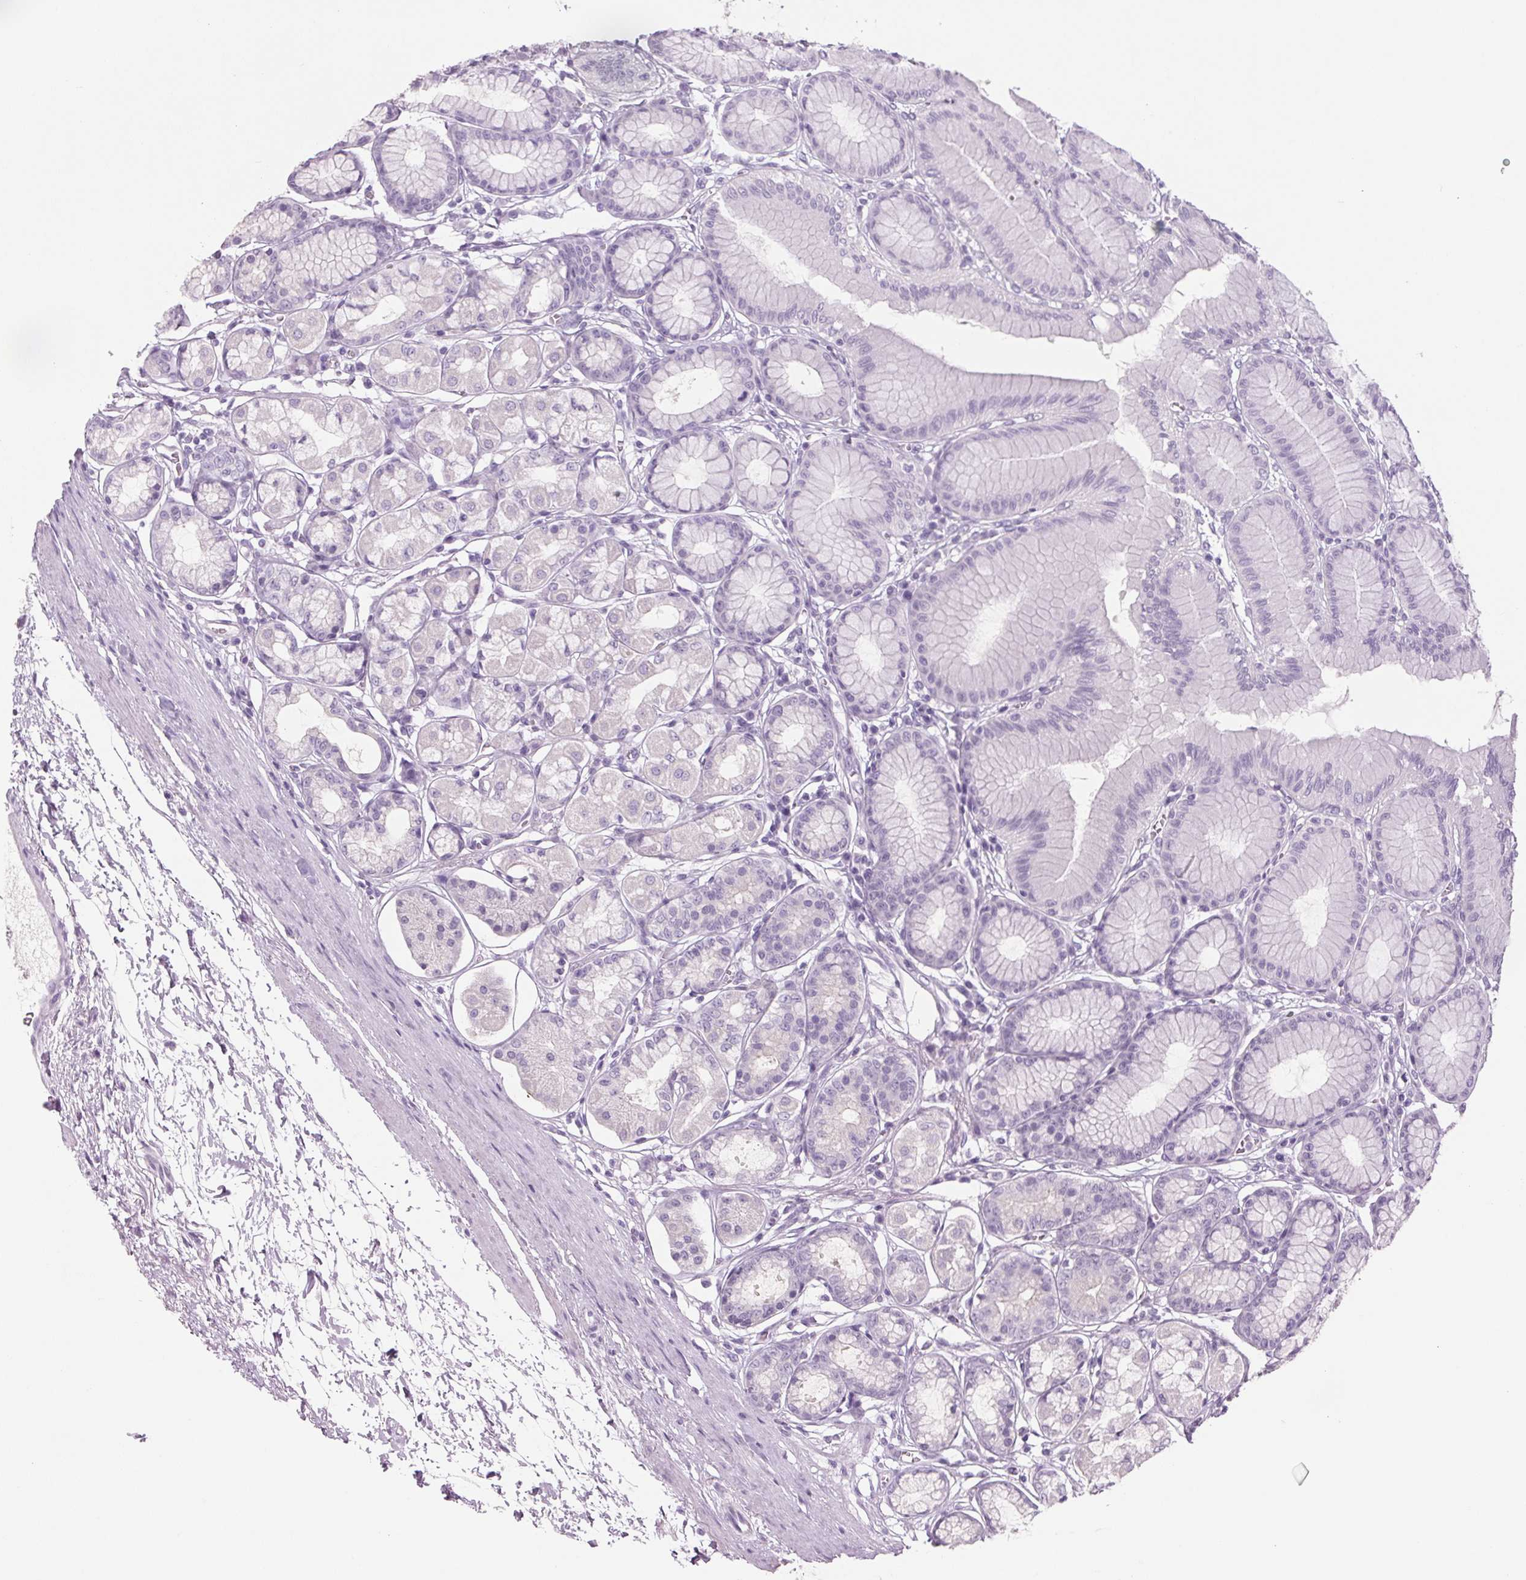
{"staining": {"intensity": "negative", "quantity": "none", "location": "none"}, "tissue": "stomach", "cell_type": "Glandular cells", "image_type": "normal", "snomed": [{"axis": "morphology", "description": "Normal tissue, NOS"}, {"axis": "topography", "description": "Stomach"}, {"axis": "topography", "description": "Stomach, lower"}], "caption": "DAB immunohistochemical staining of benign human stomach reveals no significant staining in glandular cells.", "gene": "PPP1R1A", "patient": {"sex": "male", "age": 76}}